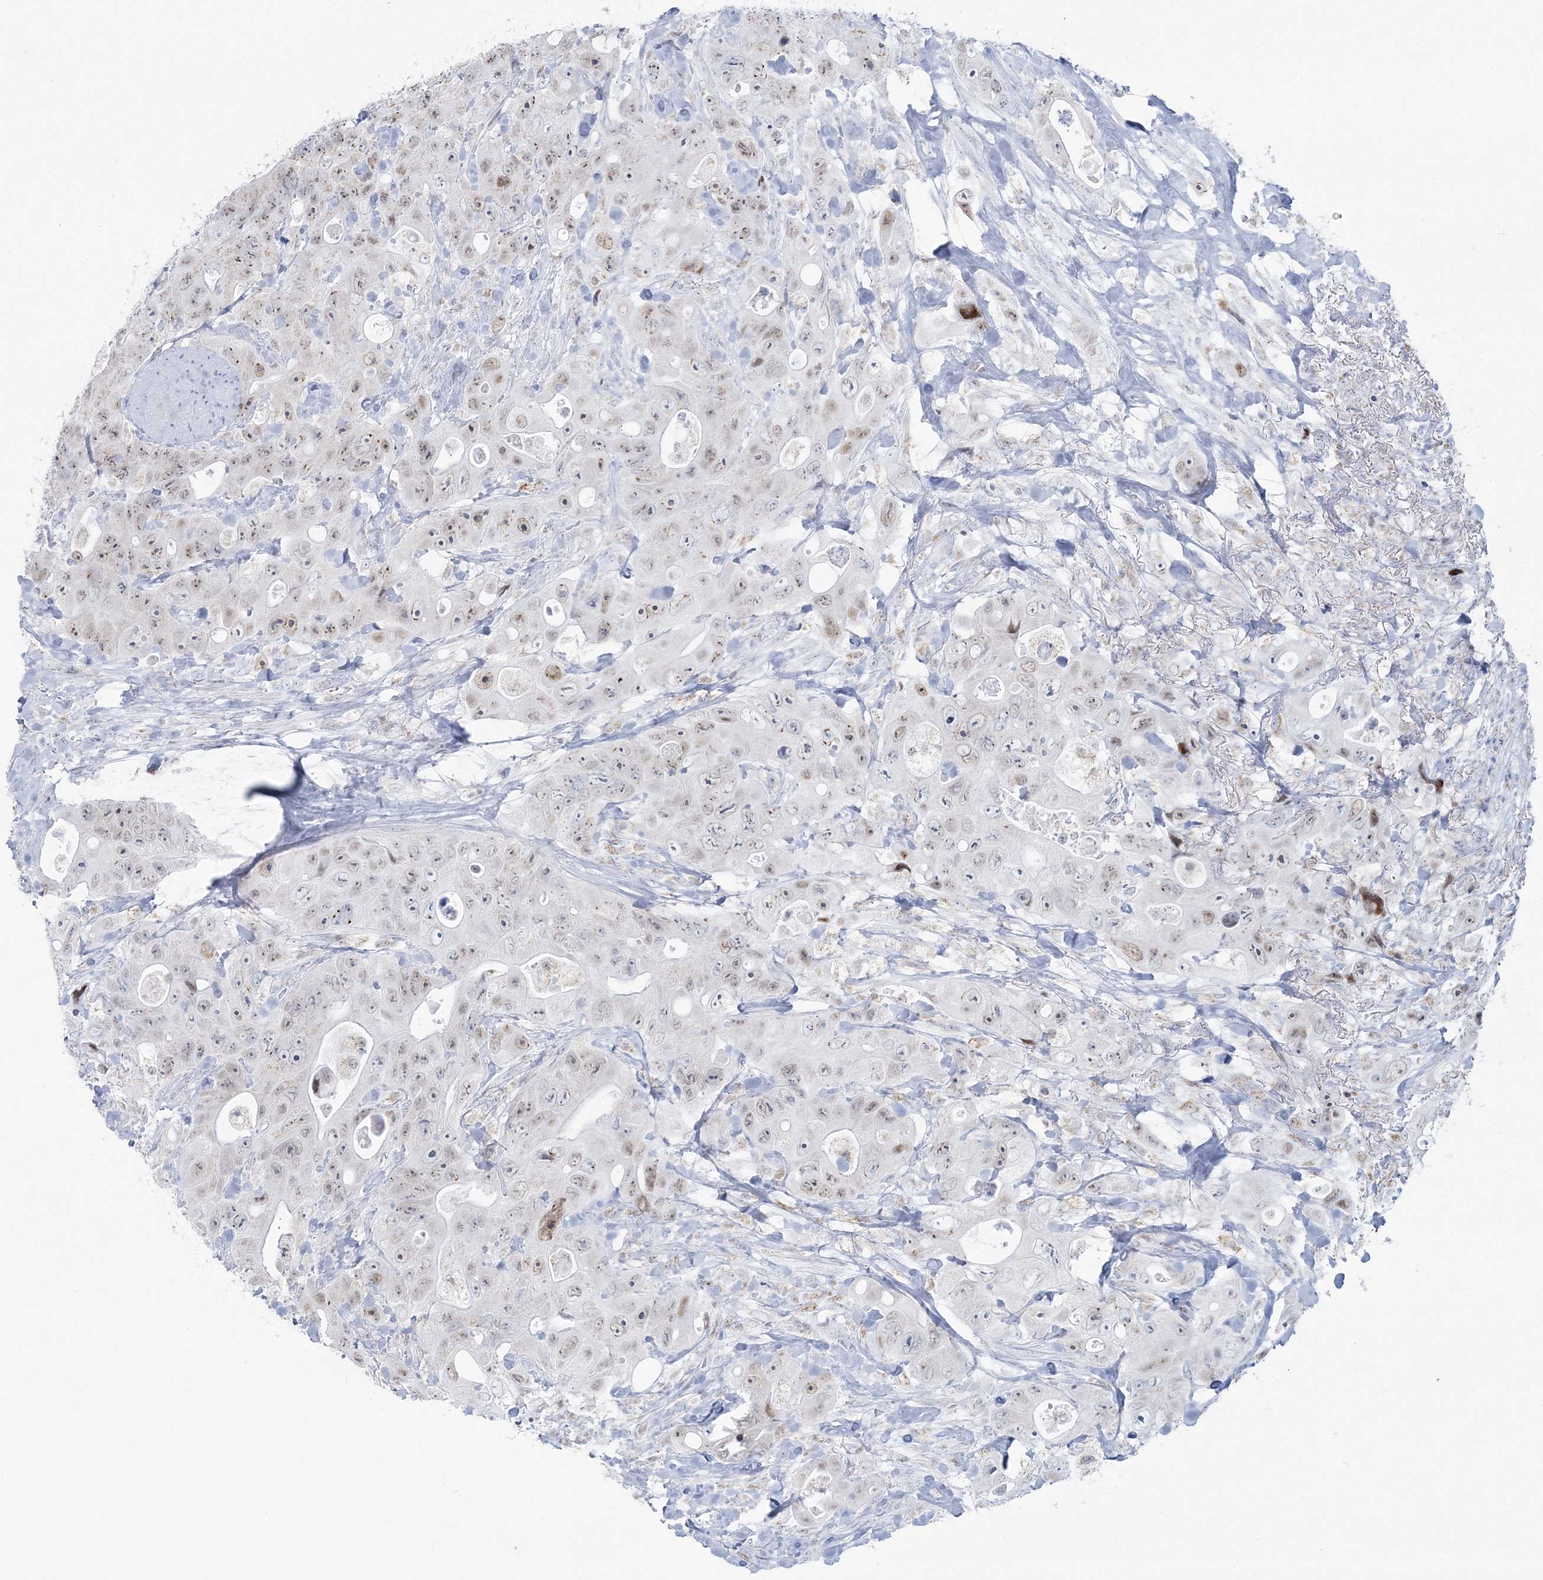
{"staining": {"intensity": "weak", "quantity": ">75%", "location": "nuclear"}, "tissue": "colorectal cancer", "cell_type": "Tumor cells", "image_type": "cancer", "snomed": [{"axis": "morphology", "description": "Adenocarcinoma, NOS"}, {"axis": "topography", "description": "Colon"}], "caption": "The immunohistochemical stain labels weak nuclear staining in tumor cells of adenocarcinoma (colorectal) tissue.", "gene": "ZNF843", "patient": {"sex": "female", "age": 46}}